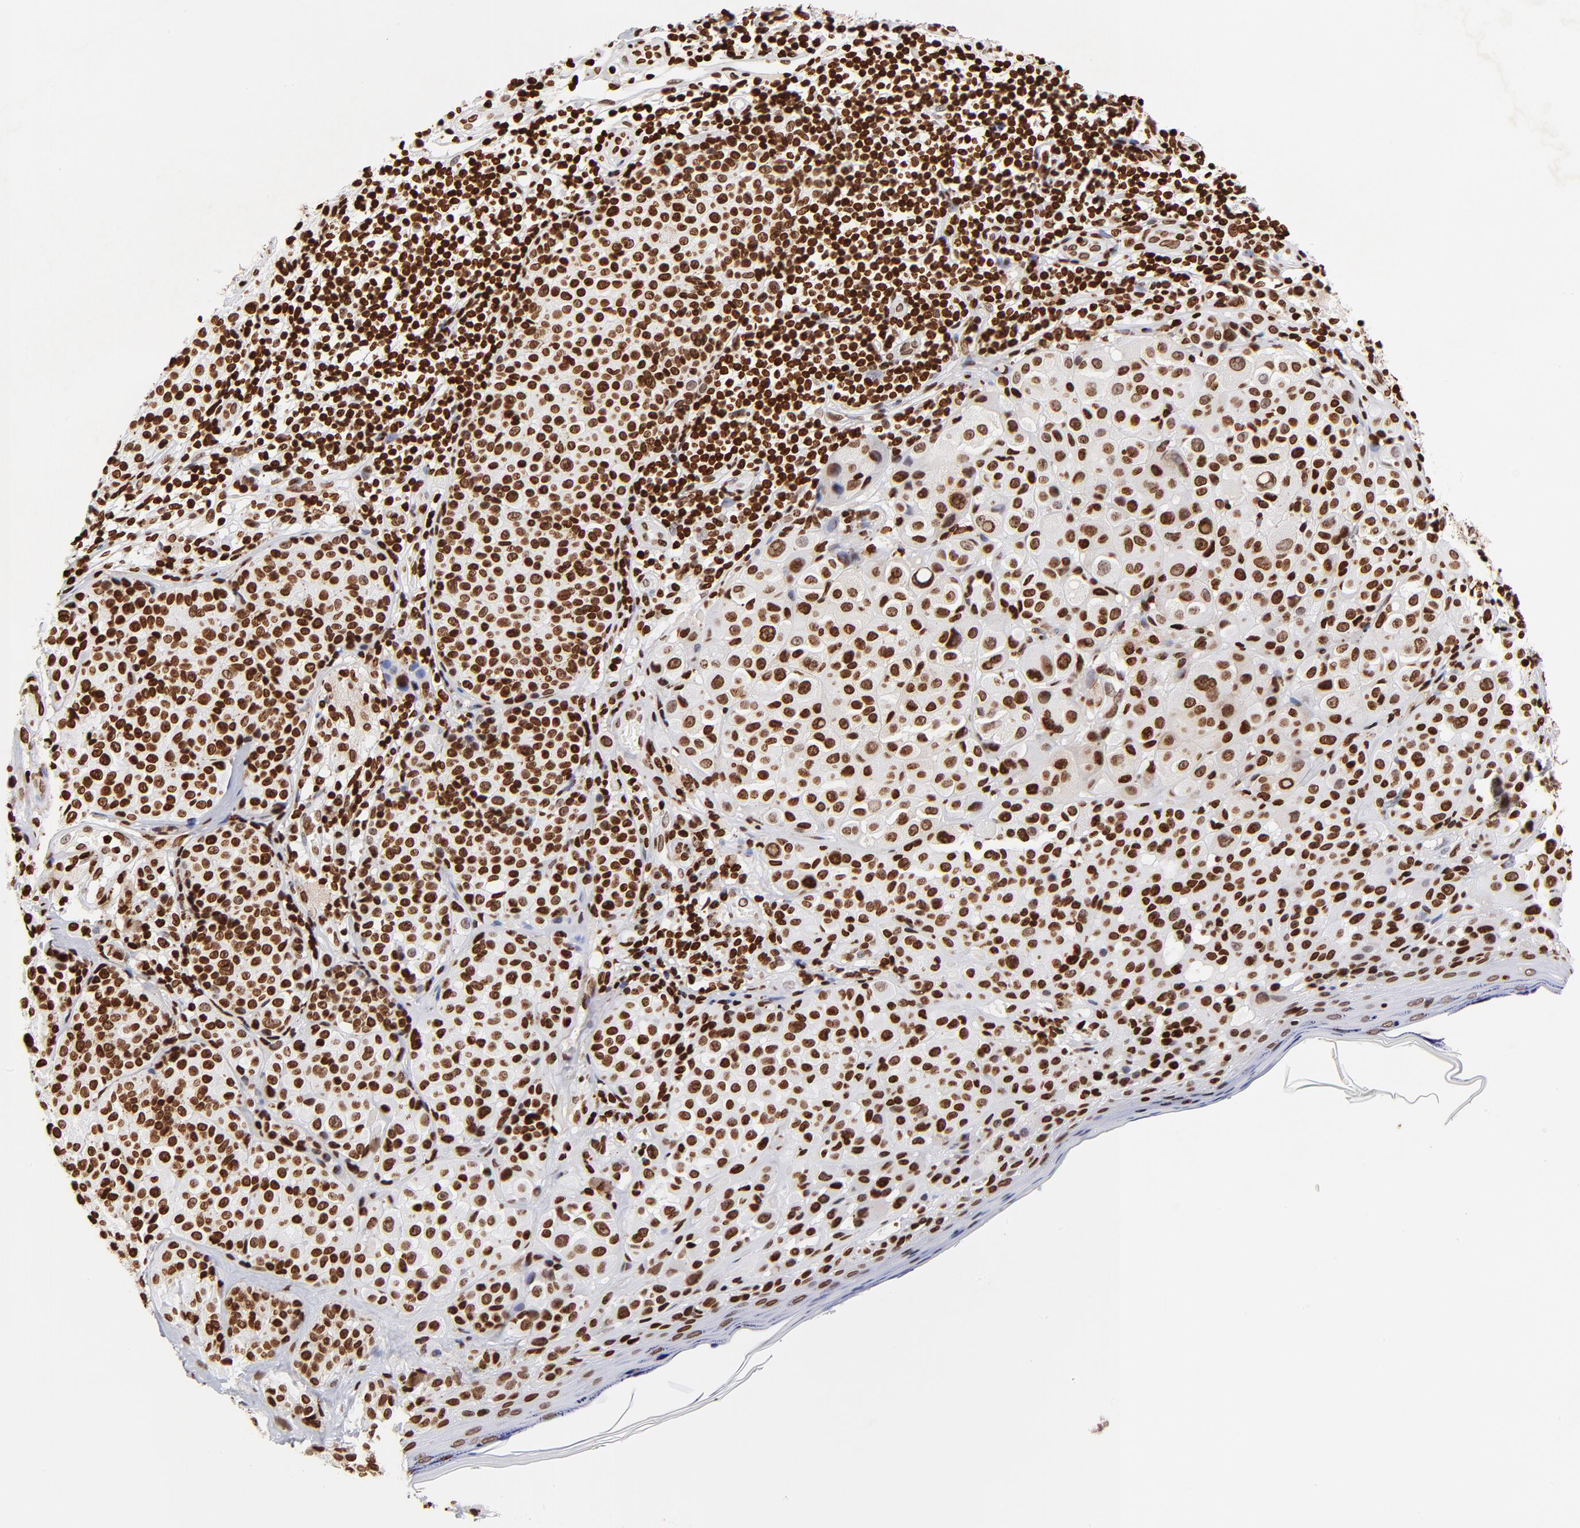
{"staining": {"intensity": "strong", "quantity": ">75%", "location": "nuclear"}, "tissue": "melanoma", "cell_type": "Tumor cells", "image_type": "cancer", "snomed": [{"axis": "morphology", "description": "Malignant melanoma, NOS"}, {"axis": "topography", "description": "Skin"}], "caption": "This is a micrograph of immunohistochemistry staining of malignant melanoma, which shows strong positivity in the nuclear of tumor cells.", "gene": "FBH1", "patient": {"sex": "female", "age": 75}}